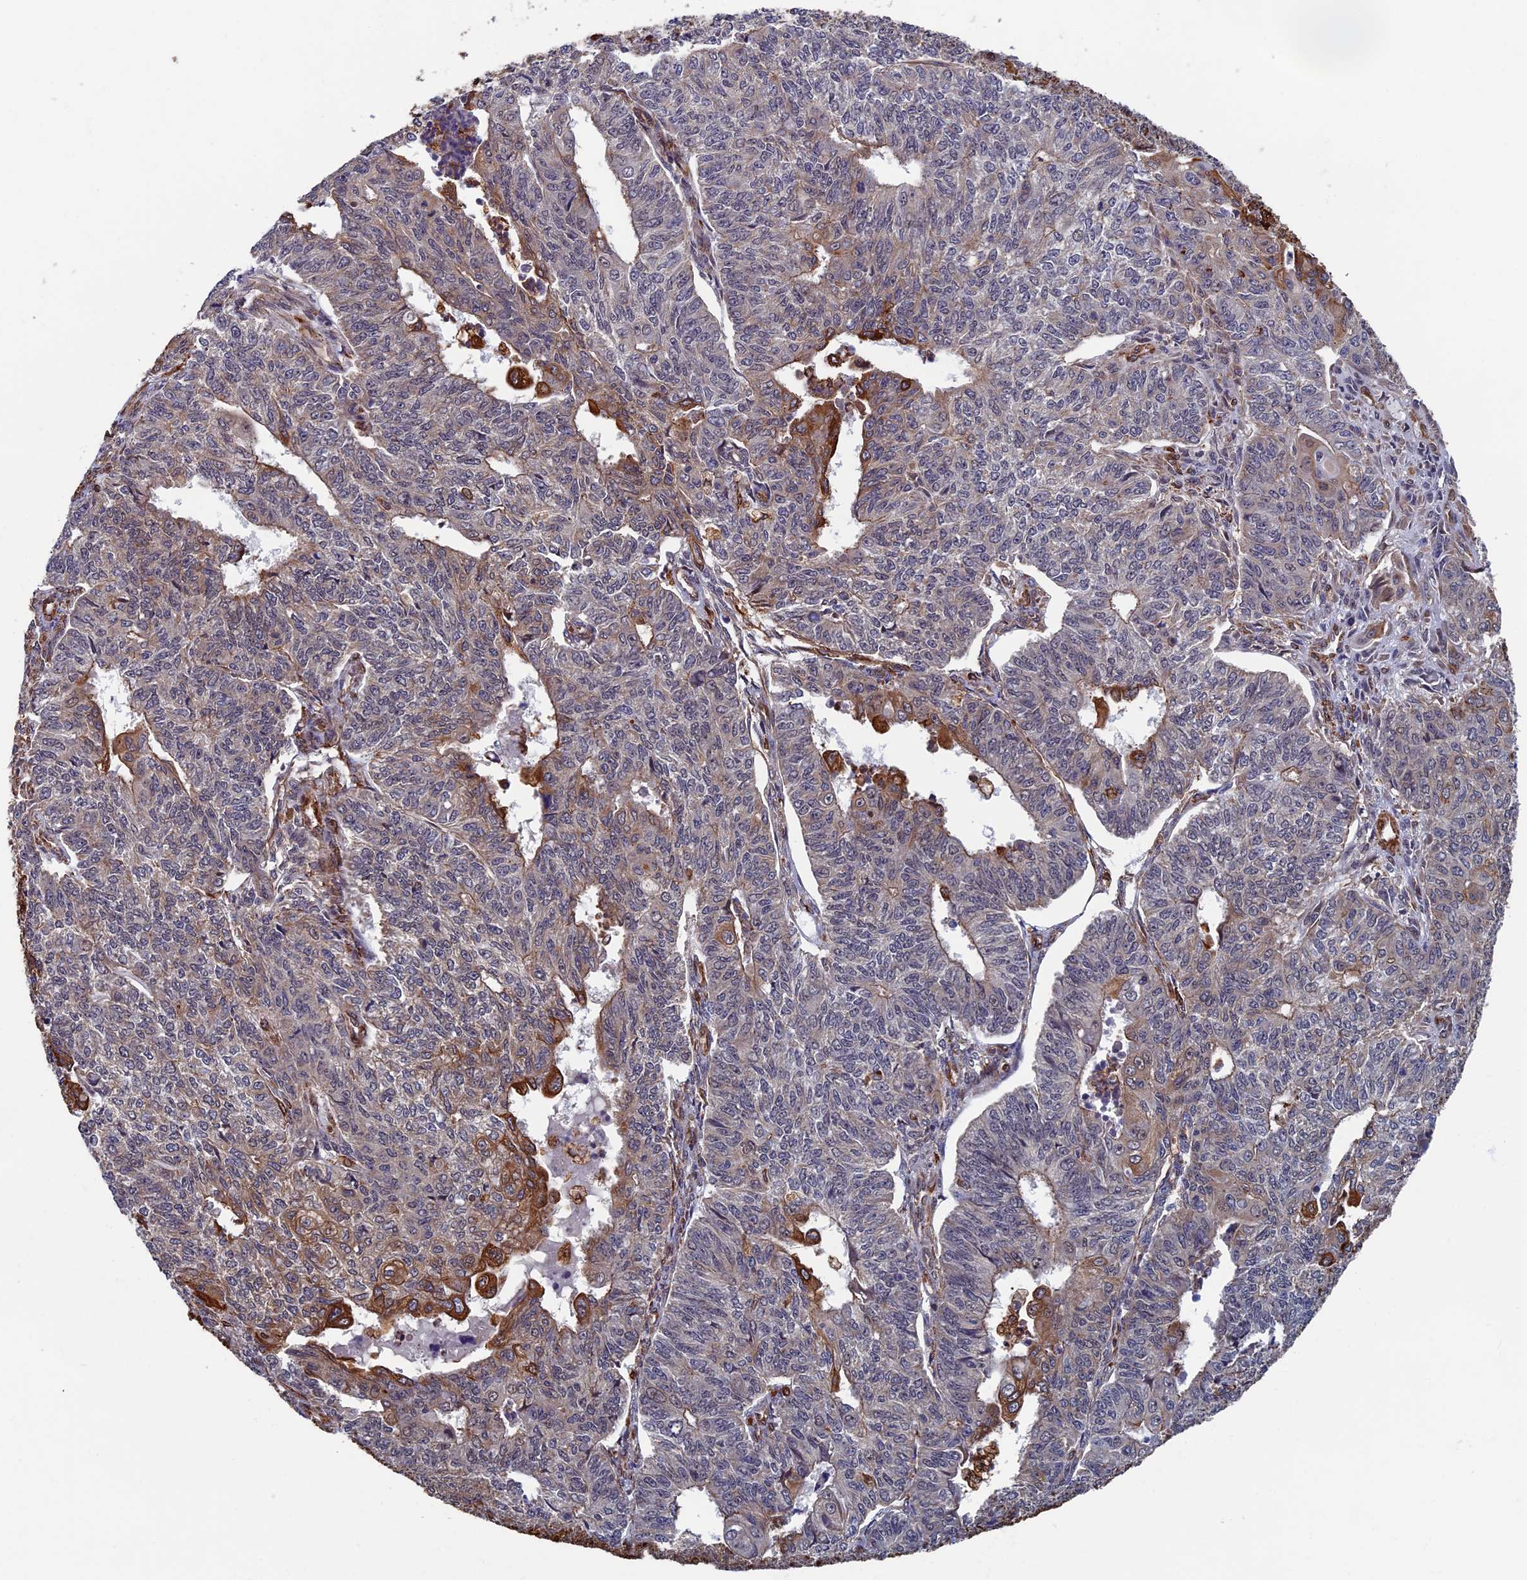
{"staining": {"intensity": "moderate", "quantity": "<25%", "location": "cytoplasmic/membranous"}, "tissue": "endometrial cancer", "cell_type": "Tumor cells", "image_type": "cancer", "snomed": [{"axis": "morphology", "description": "Adenocarcinoma, NOS"}, {"axis": "topography", "description": "Endometrium"}], "caption": "IHC staining of endometrial cancer, which reveals low levels of moderate cytoplasmic/membranous staining in approximately <25% of tumor cells indicating moderate cytoplasmic/membranous protein expression. The staining was performed using DAB (brown) for protein detection and nuclei were counterstained in hematoxylin (blue).", "gene": "CTDP1", "patient": {"sex": "female", "age": 32}}